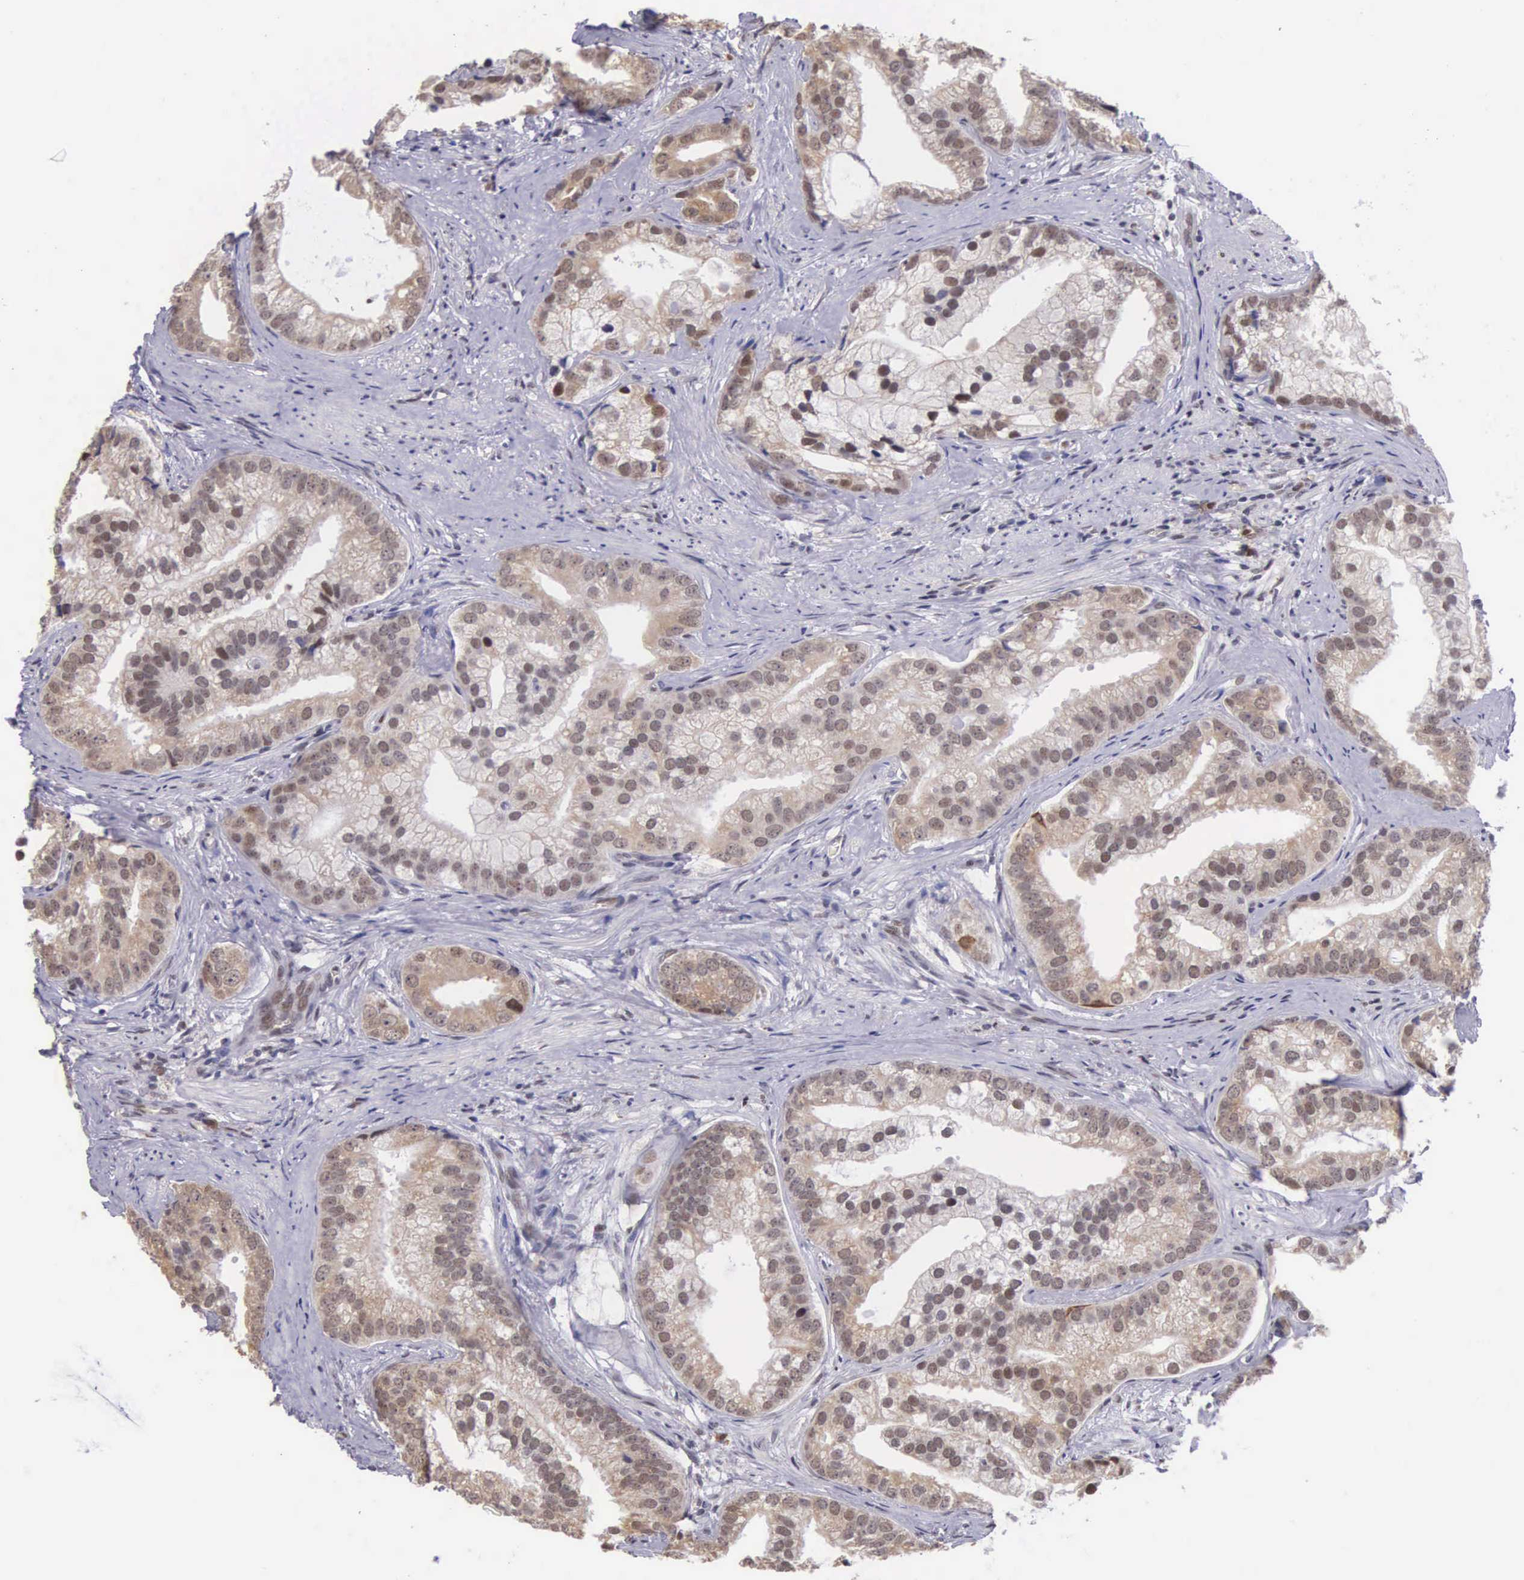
{"staining": {"intensity": "weak", "quantity": "25%-75%", "location": "cytoplasmic/membranous"}, "tissue": "prostate cancer", "cell_type": "Tumor cells", "image_type": "cancer", "snomed": [{"axis": "morphology", "description": "Adenocarcinoma, Low grade"}, {"axis": "topography", "description": "Prostate"}], "caption": "A micrograph showing weak cytoplasmic/membranous expression in approximately 25%-75% of tumor cells in prostate cancer (low-grade adenocarcinoma), as visualized by brown immunohistochemical staining.", "gene": "SLC25A21", "patient": {"sex": "male", "age": 71}}